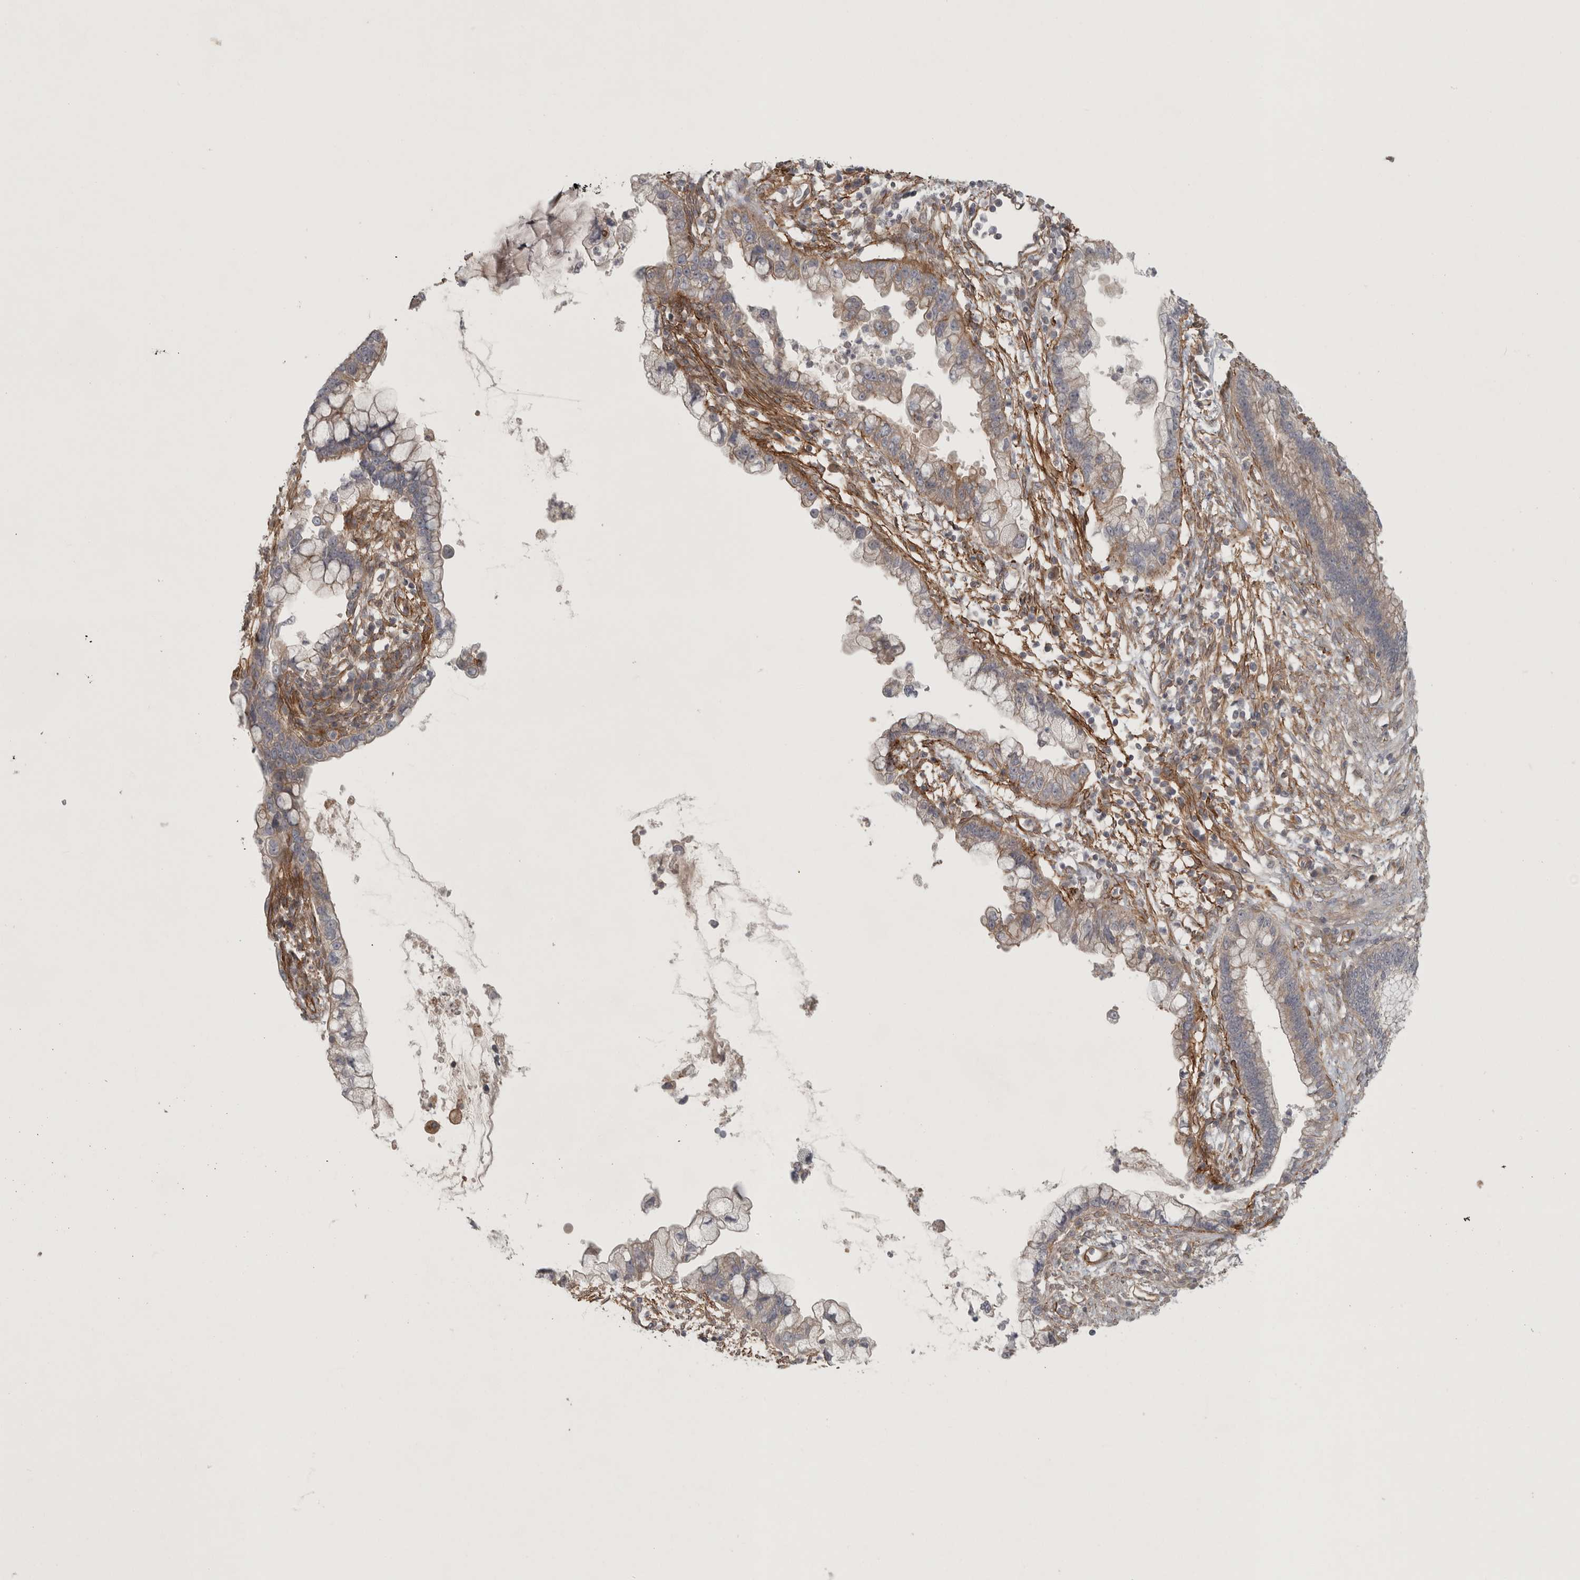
{"staining": {"intensity": "weak", "quantity": "25%-75%", "location": "cytoplasmic/membranous"}, "tissue": "cervical cancer", "cell_type": "Tumor cells", "image_type": "cancer", "snomed": [{"axis": "morphology", "description": "Adenocarcinoma, NOS"}, {"axis": "topography", "description": "Cervix"}], "caption": "Protein staining of cervical cancer (adenocarcinoma) tissue displays weak cytoplasmic/membranous positivity in about 25%-75% of tumor cells.", "gene": "LONRF1", "patient": {"sex": "female", "age": 44}}